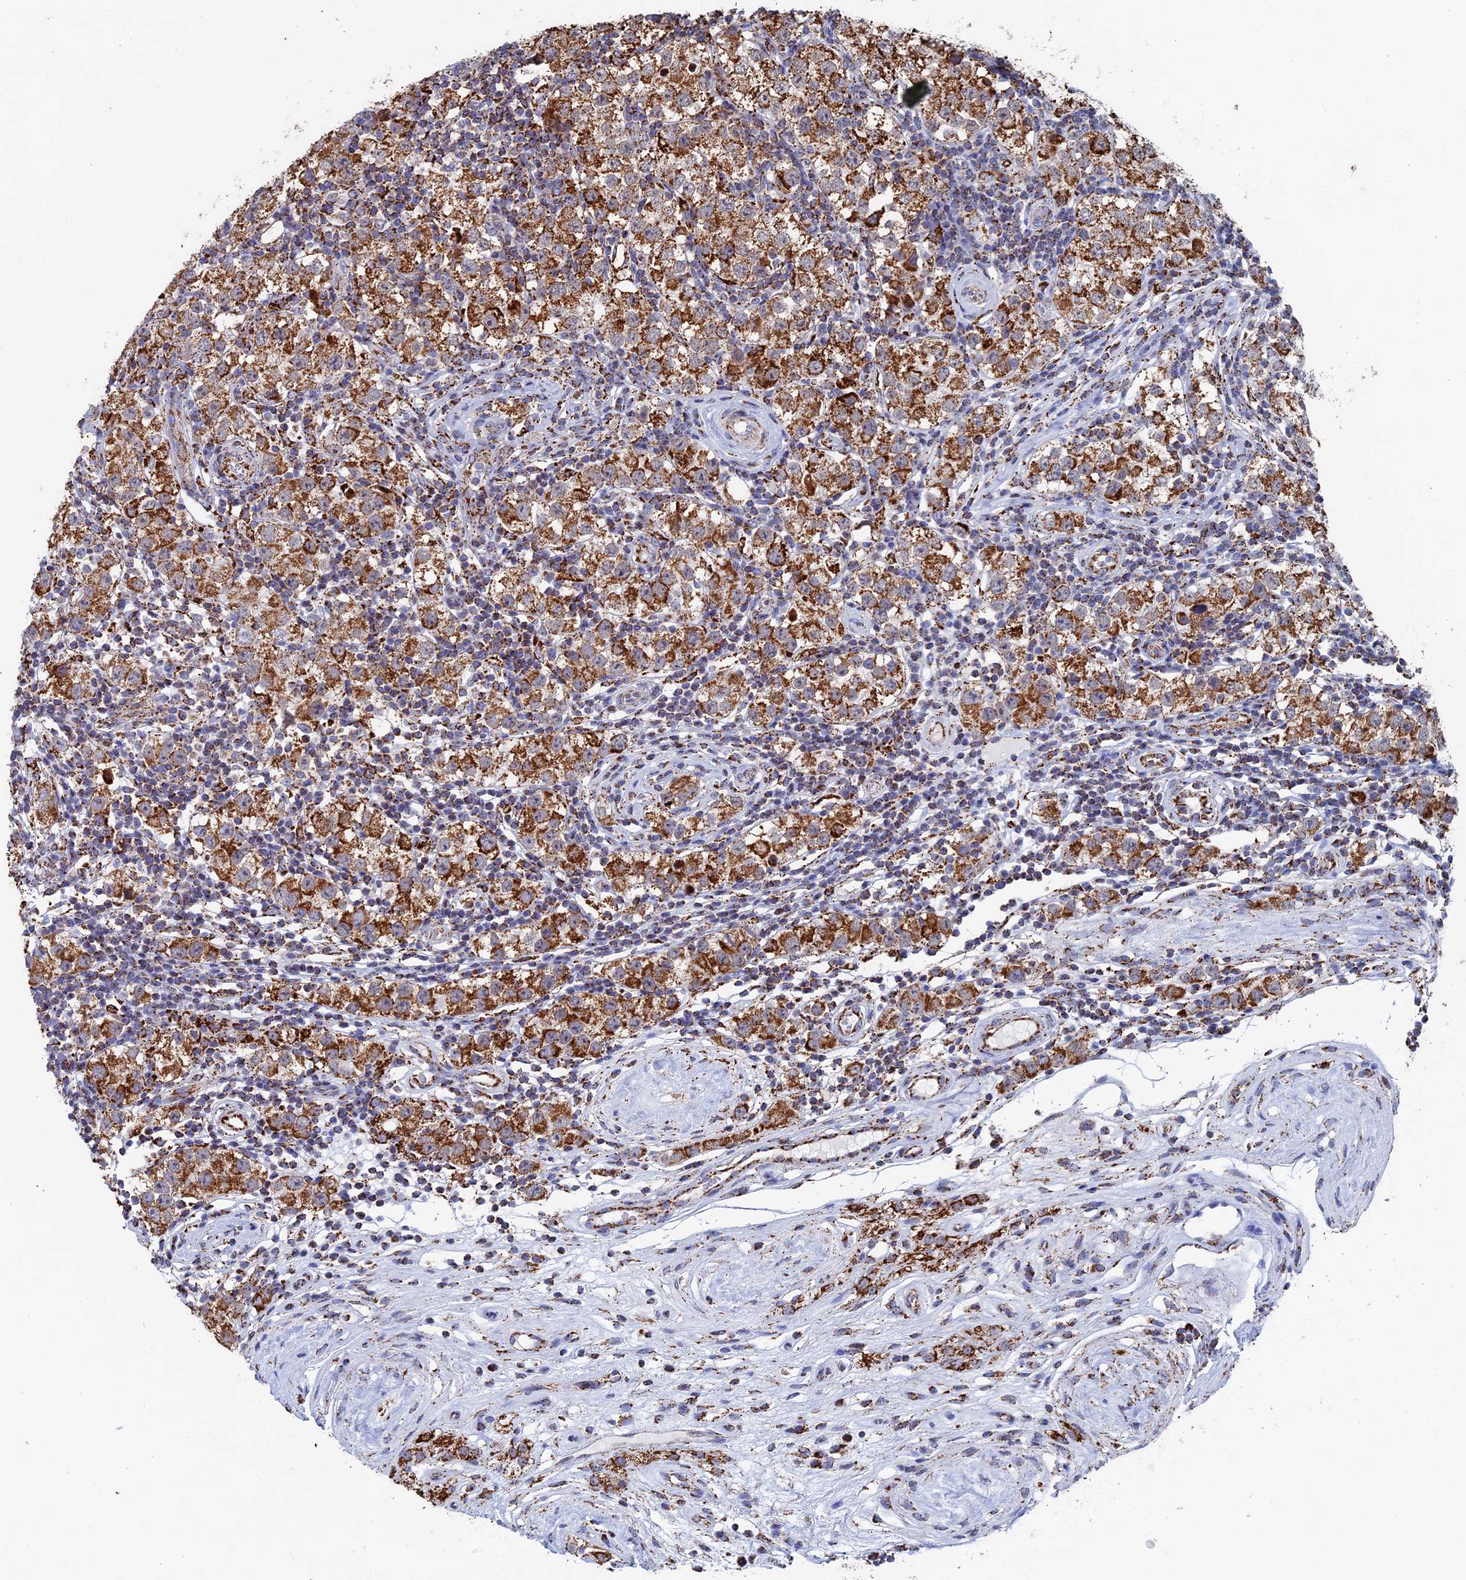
{"staining": {"intensity": "strong", "quantity": ">75%", "location": "cytoplasmic/membranous"}, "tissue": "testis cancer", "cell_type": "Tumor cells", "image_type": "cancer", "snomed": [{"axis": "morphology", "description": "Seminoma, NOS"}, {"axis": "topography", "description": "Testis"}], "caption": "The image displays a brown stain indicating the presence of a protein in the cytoplasmic/membranous of tumor cells in testis cancer (seminoma).", "gene": "SEC24D", "patient": {"sex": "male", "age": 34}}